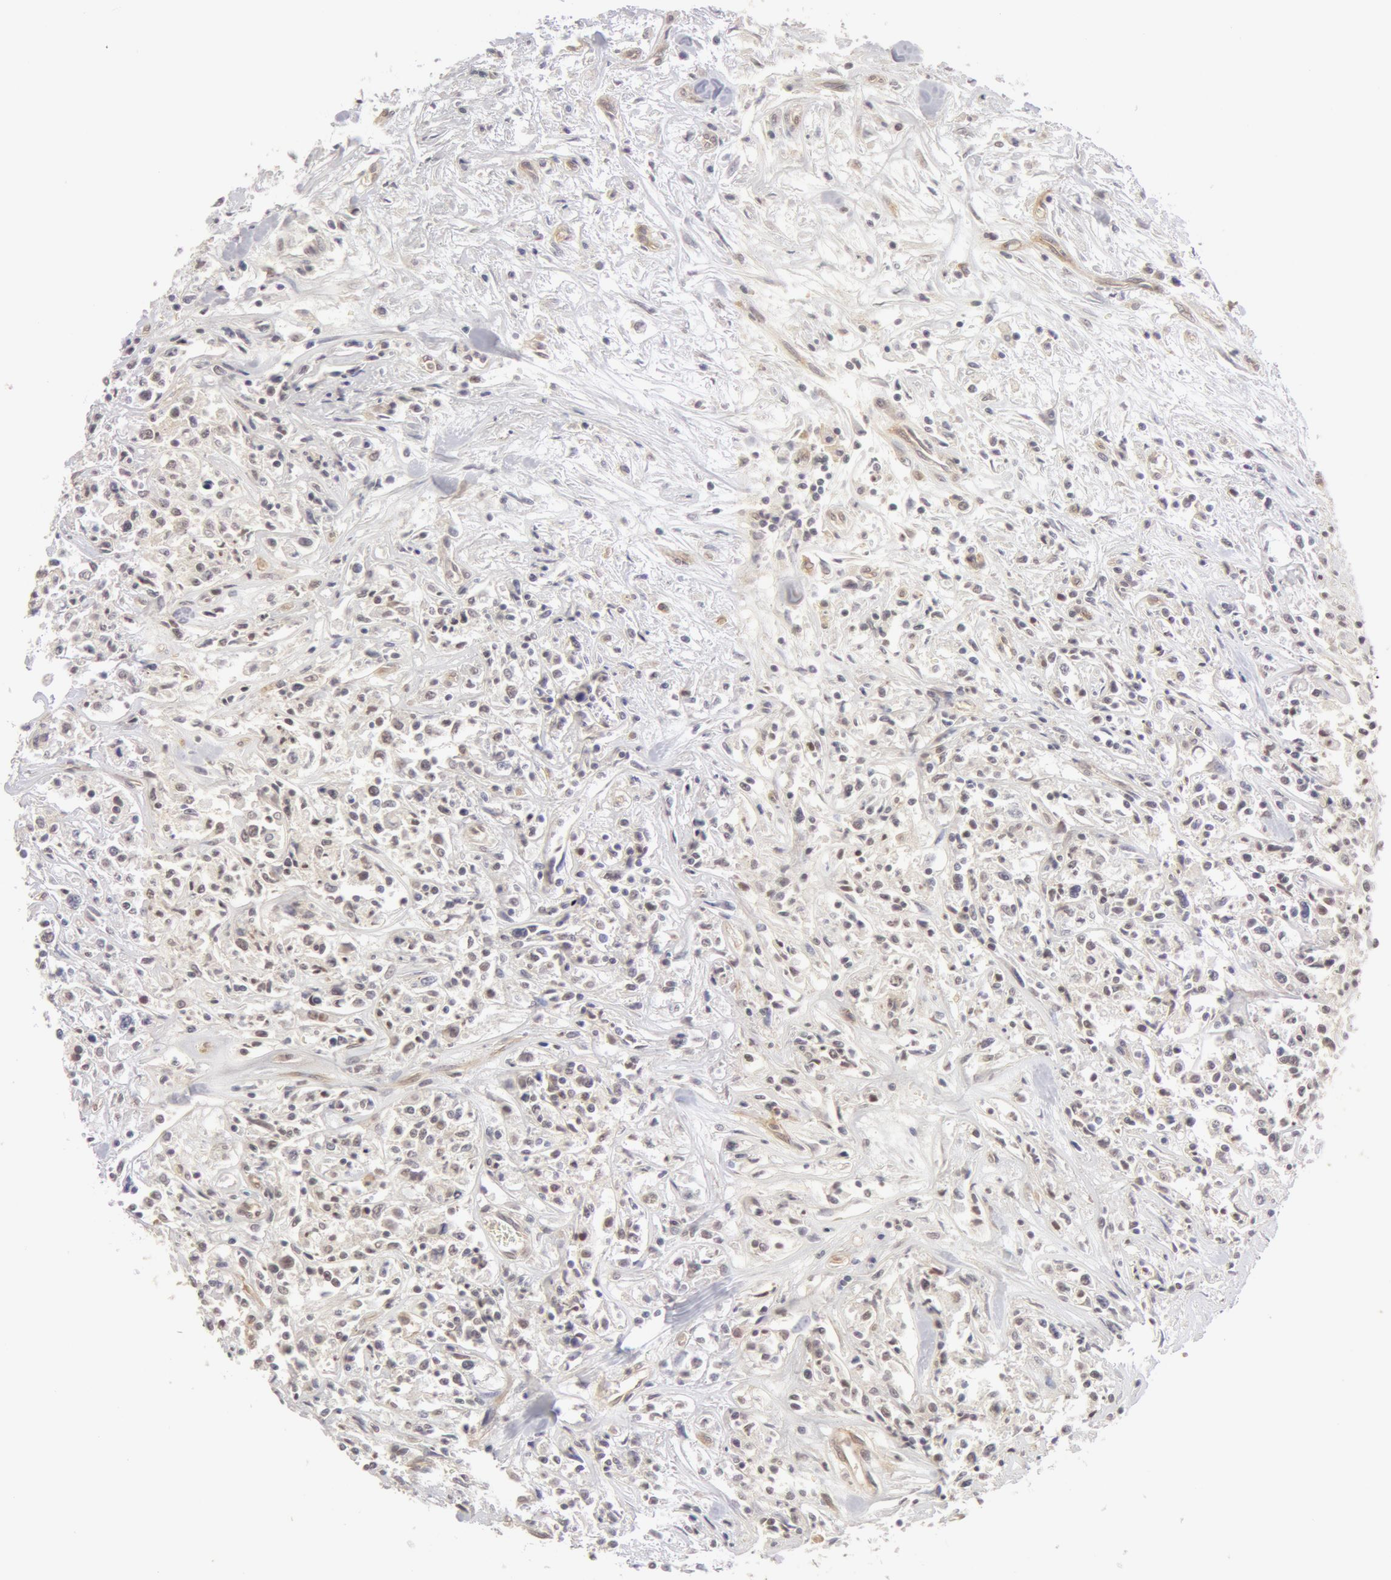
{"staining": {"intensity": "negative", "quantity": "none", "location": "none"}, "tissue": "lymphoma", "cell_type": "Tumor cells", "image_type": "cancer", "snomed": [{"axis": "morphology", "description": "Malignant lymphoma, non-Hodgkin's type, Low grade"}, {"axis": "topography", "description": "Small intestine"}], "caption": "Lymphoma stained for a protein using IHC demonstrates no positivity tumor cells.", "gene": "ADAM10", "patient": {"sex": "female", "age": 59}}